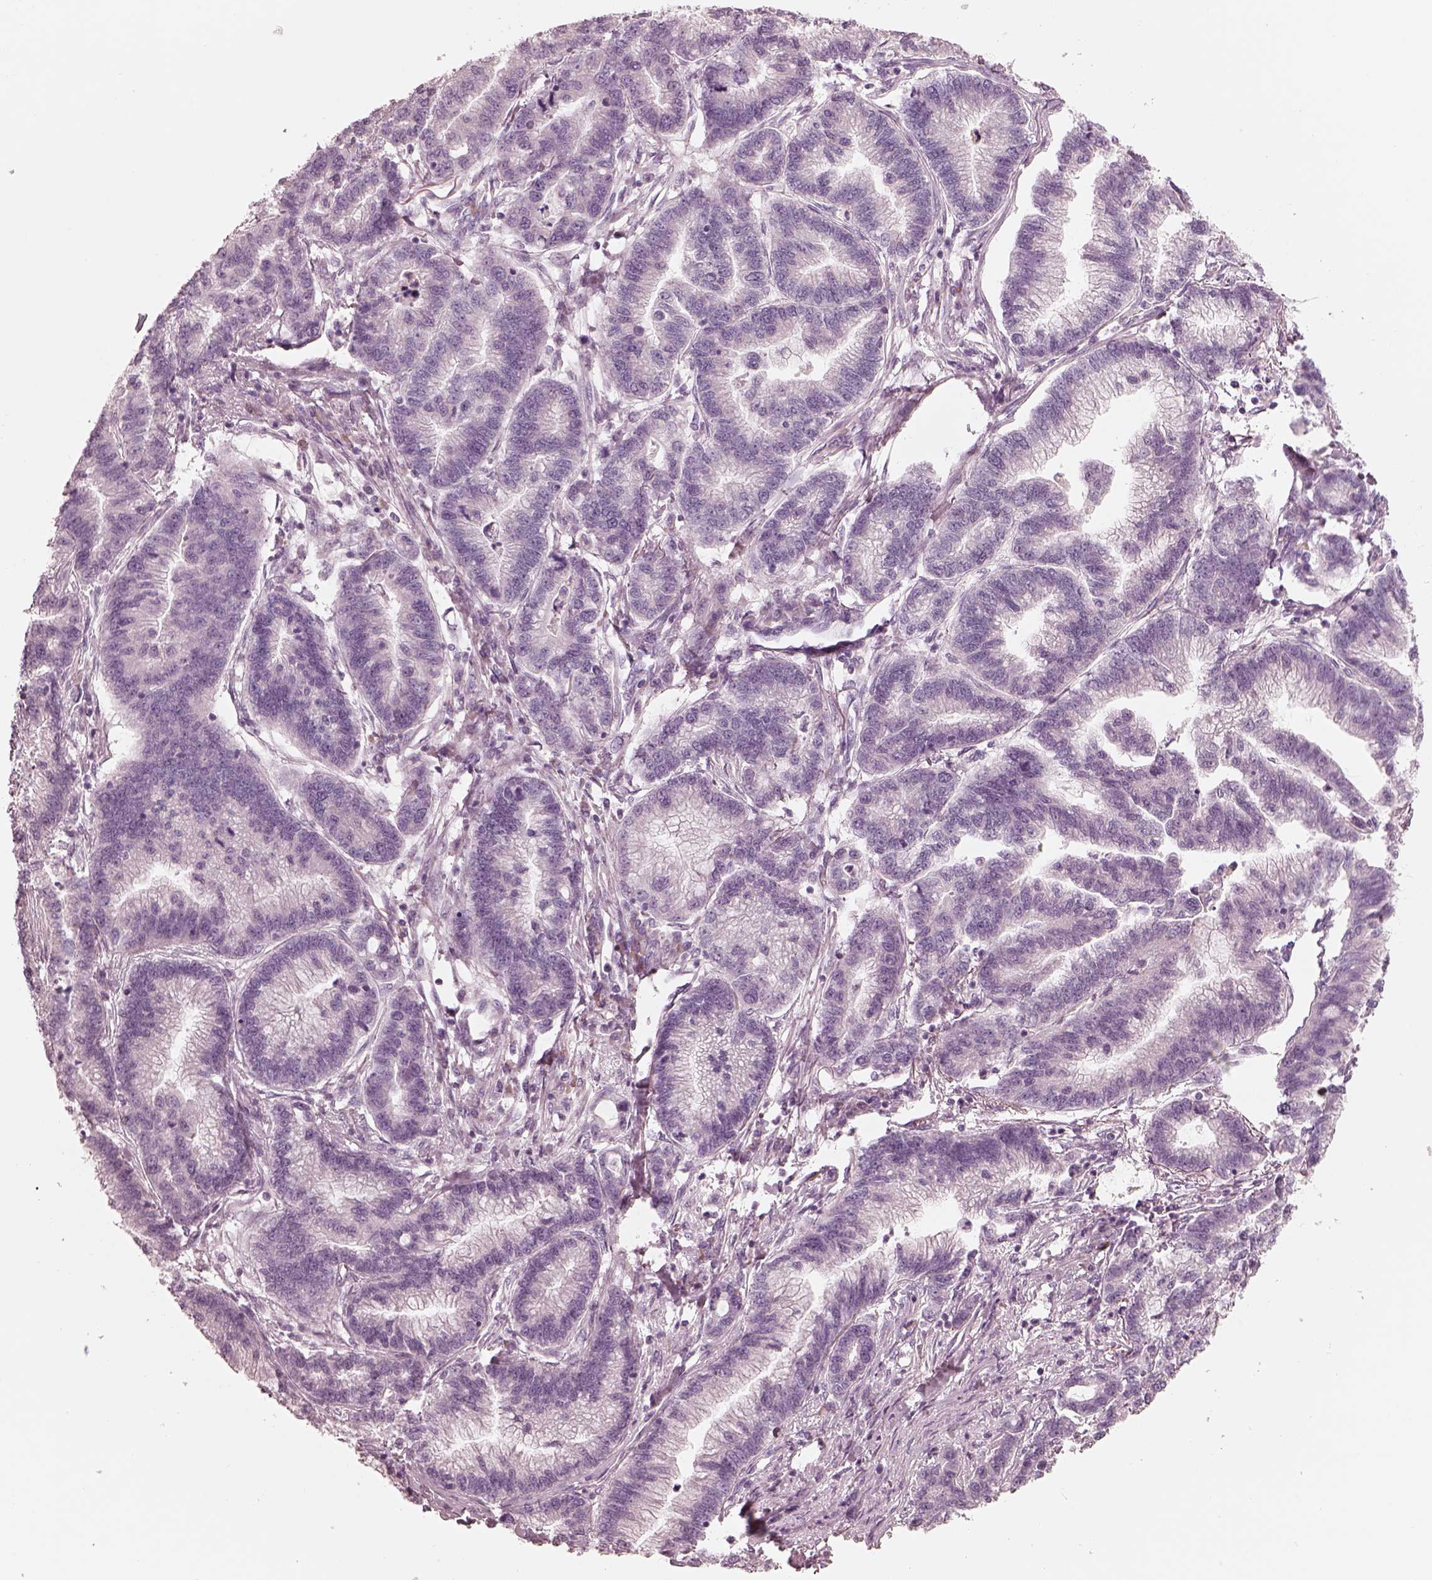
{"staining": {"intensity": "negative", "quantity": "none", "location": "none"}, "tissue": "stomach cancer", "cell_type": "Tumor cells", "image_type": "cancer", "snomed": [{"axis": "morphology", "description": "Adenocarcinoma, NOS"}, {"axis": "topography", "description": "Stomach"}], "caption": "This is a micrograph of immunohistochemistry staining of stomach cancer (adenocarcinoma), which shows no expression in tumor cells. Brightfield microscopy of IHC stained with DAB (brown) and hematoxylin (blue), captured at high magnification.", "gene": "CADM2", "patient": {"sex": "male", "age": 83}}